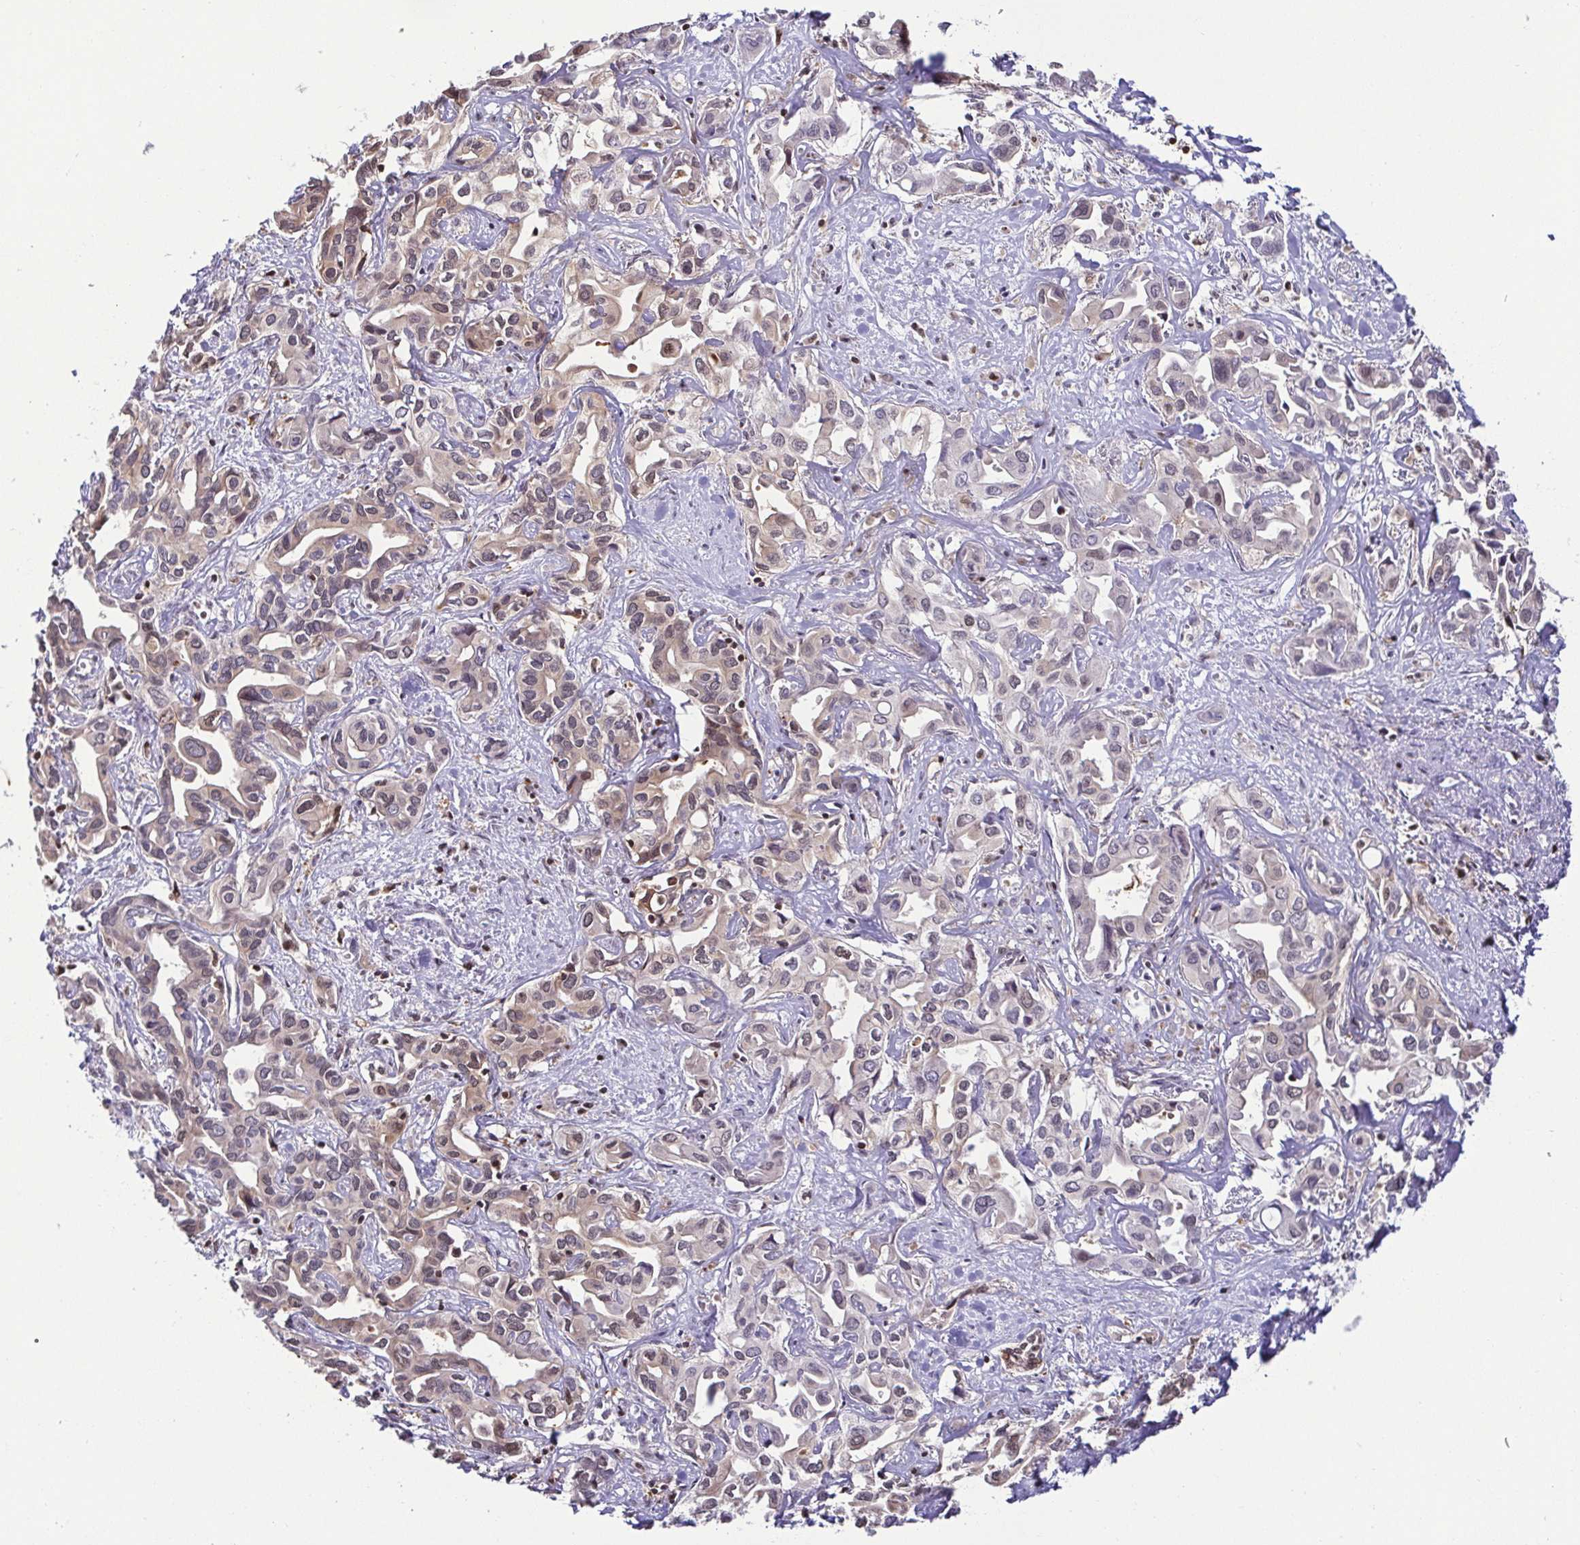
{"staining": {"intensity": "weak", "quantity": "<25%", "location": "nuclear"}, "tissue": "liver cancer", "cell_type": "Tumor cells", "image_type": "cancer", "snomed": [{"axis": "morphology", "description": "Cholangiocarcinoma"}, {"axis": "topography", "description": "Liver"}], "caption": "DAB immunohistochemical staining of liver cancer reveals no significant positivity in tumor cells. (Stains: DAB (3,3'-diaminobenzidine) immunohistochemistry with hematoxylin counter stain, Microscopy: brightfield microscopy at high magnification).", "gene": "PSMB9", "patient": {"sex": "female", "age": 64}}